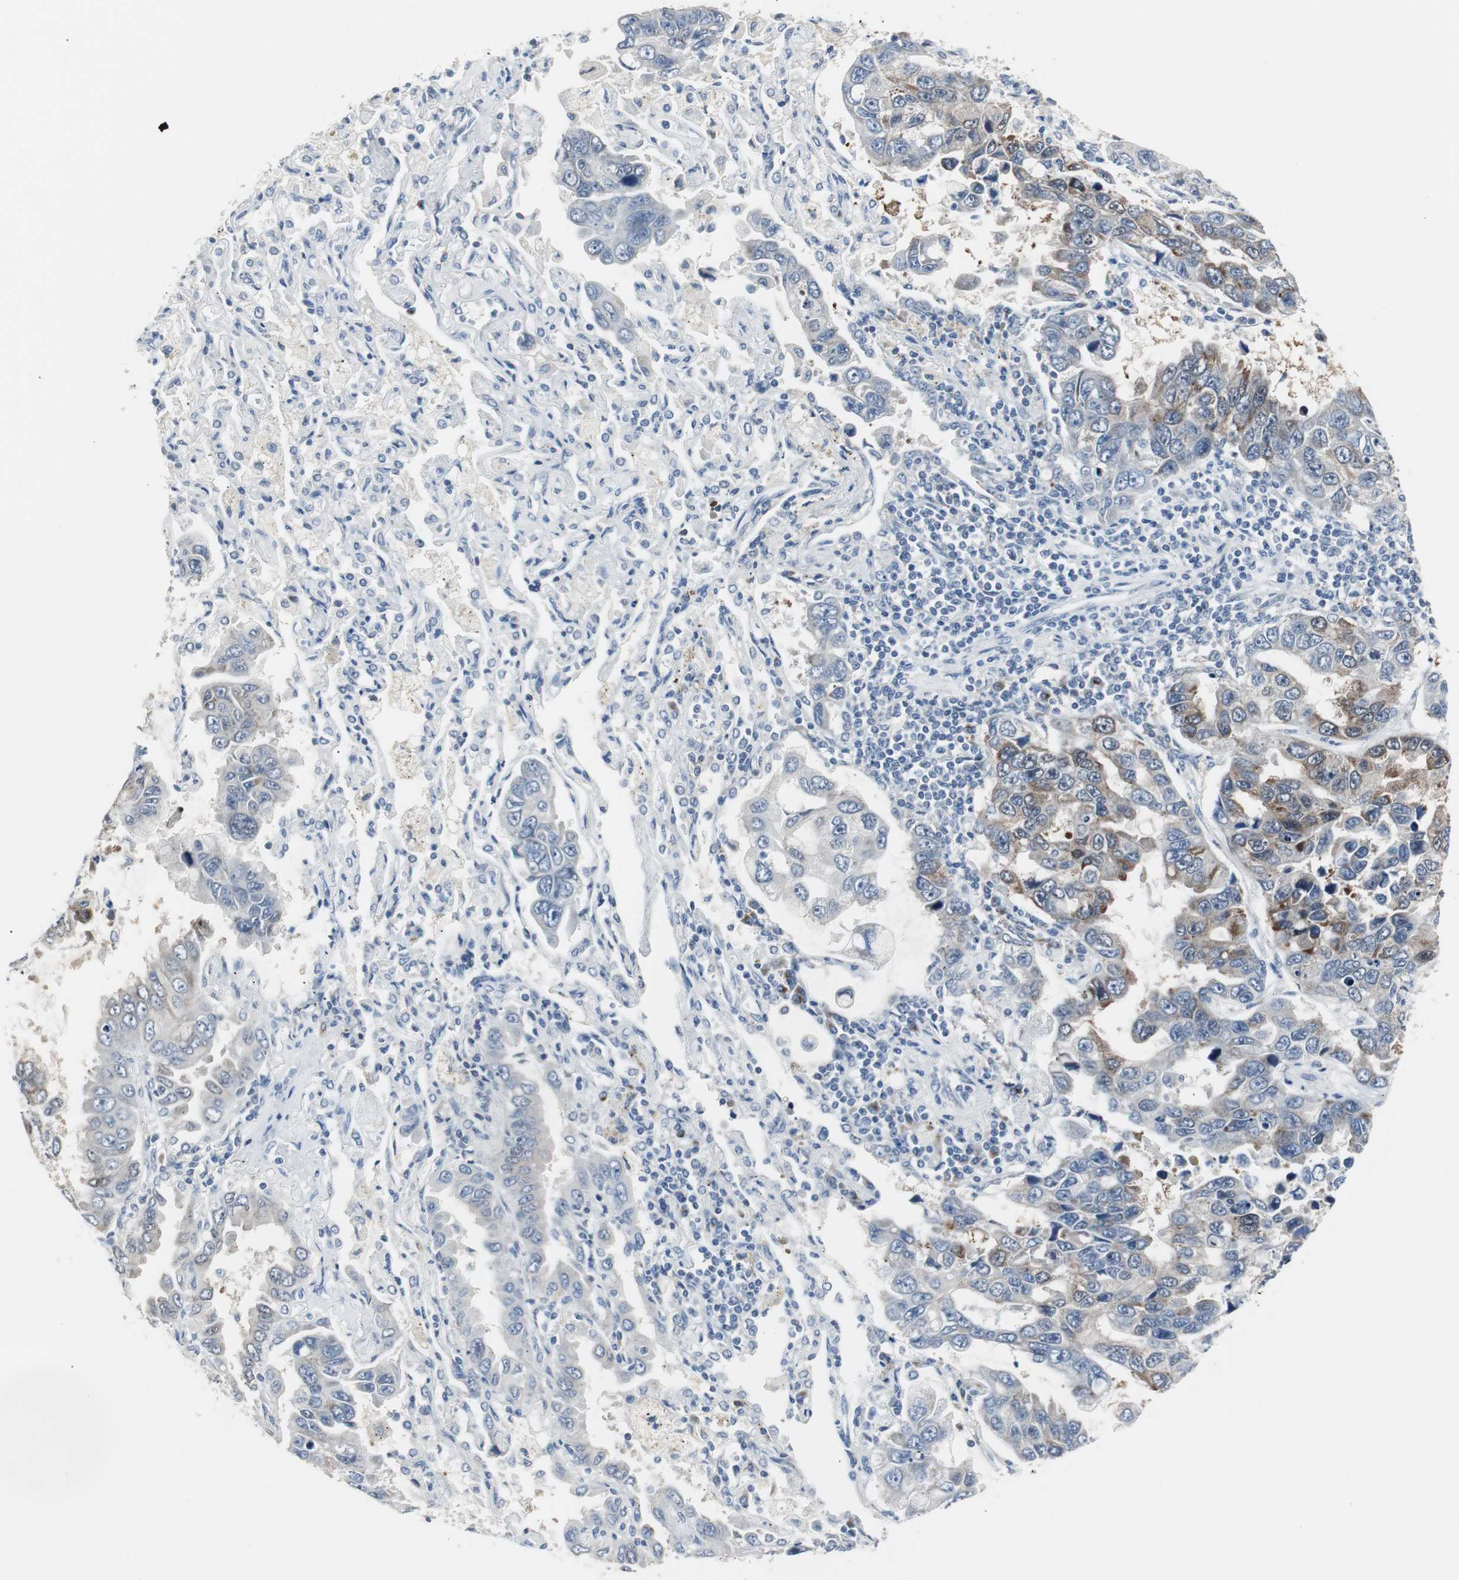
{"staining": {"intensity": "weak", "quantity": "<25%", "location": "cytoplasmic/membranous"}, "tissue": "lung cancer", "cell_type": "Tumor cells", "image_type": "cancer", "snomed": [{"axis": "morphology", "description": "Adenocarcinoma, NOS"}, {"axis": "topography", "description": "Lung"}], "caption": "Protein analysis of lung cancer demonstrates no significant expression in tumor cells.", "gene": "SOX30", "patient": {"sex": "male", "age": 64}}